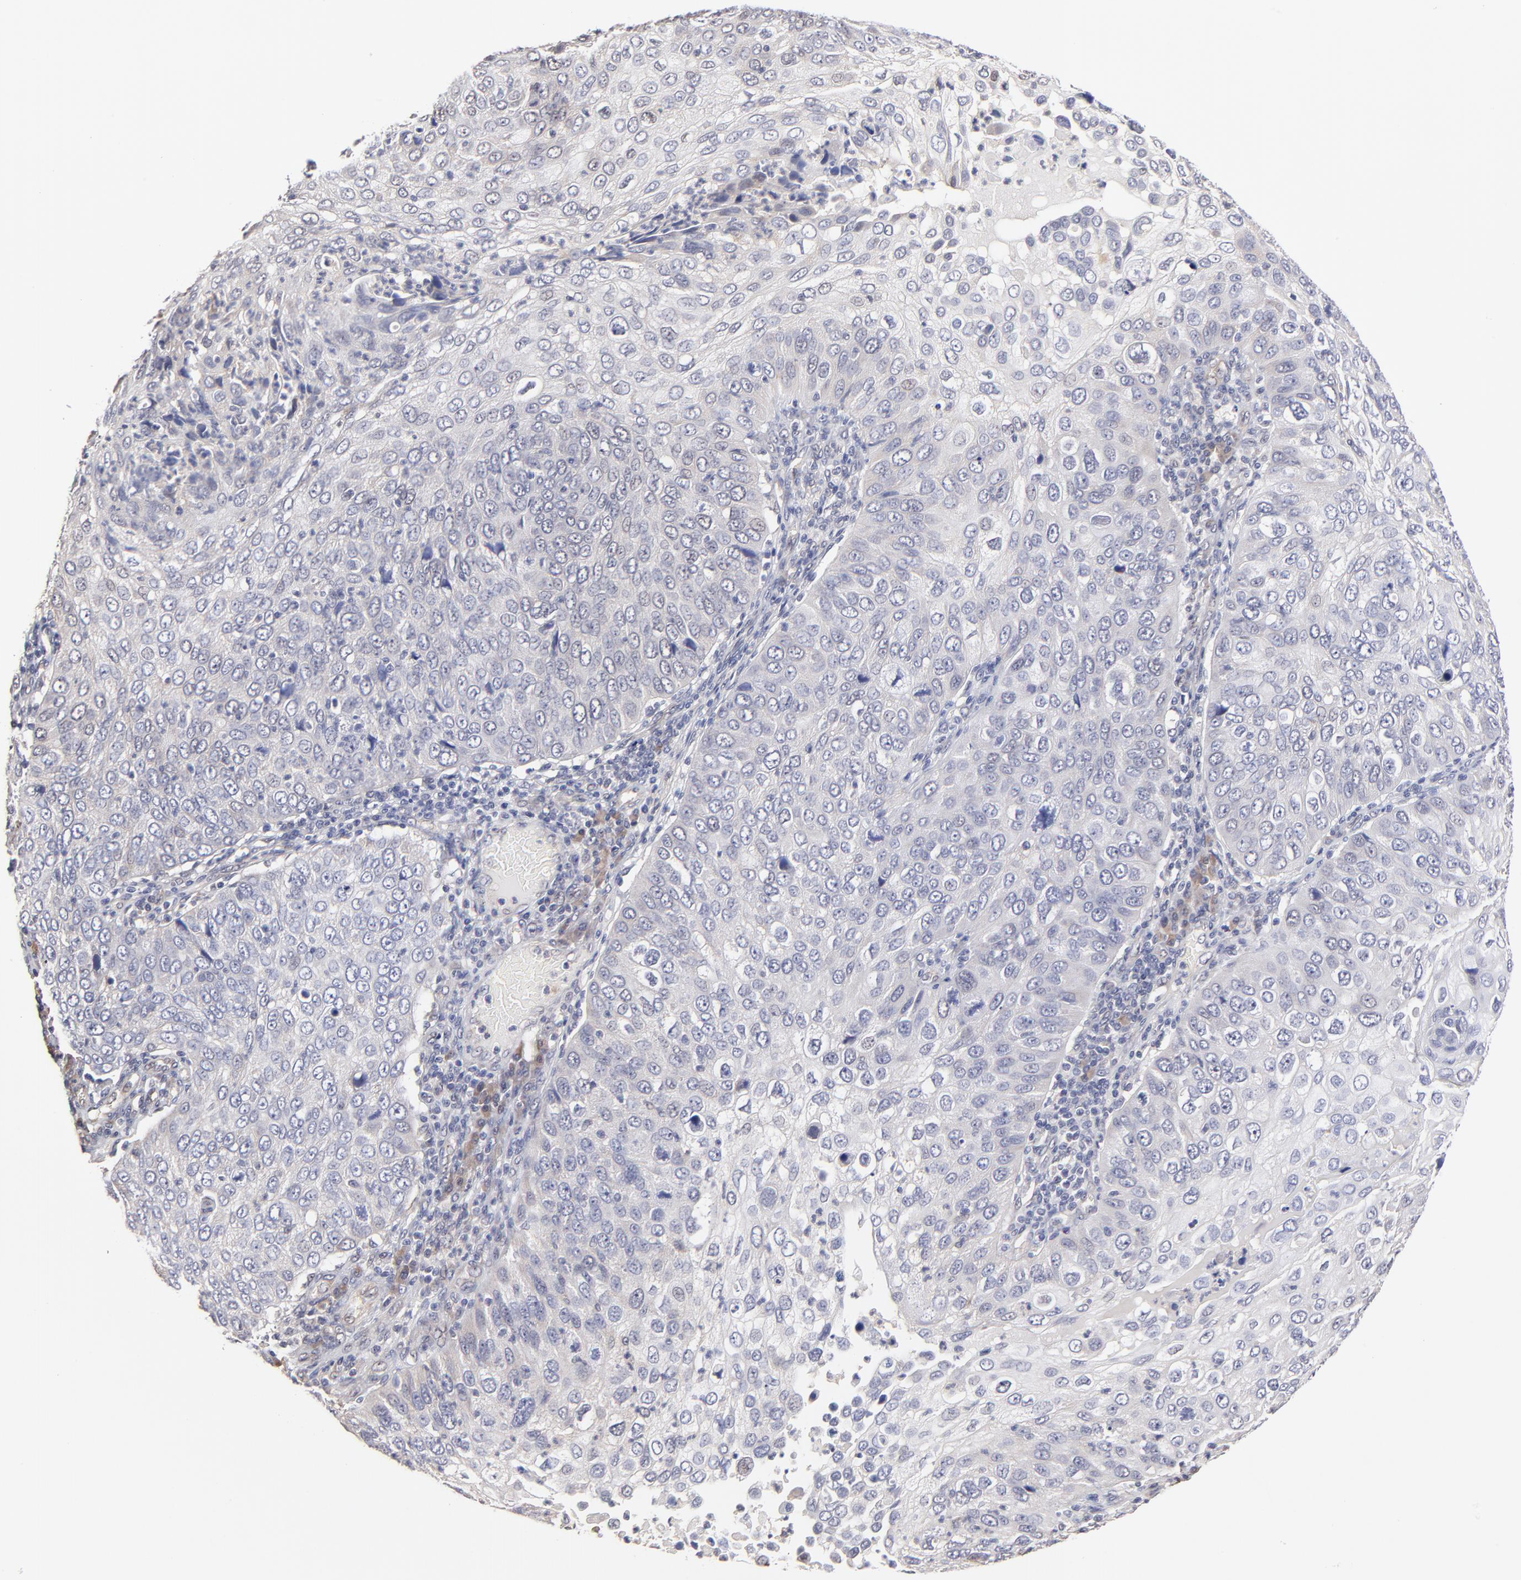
{"staining": {"intensity": "negative", "quantity": "none", "location": "none"}, "tissue": "skin cancer", "cell_type": "Tumor cells", "image_type": "cancer", "snomed": [{"axis": "morphology", "description": "Squamous cell carcinoma, NOS"}, {"axis": "topography", "description": "Skin"}], "caption": "High power microscopy image of an immunohistochemistry image of squamous cell carcinoma (skin), revealing no significant expression in tumor cells.", "gene": "ZNF10", "patient": {"sex": "male", "age": 87}}